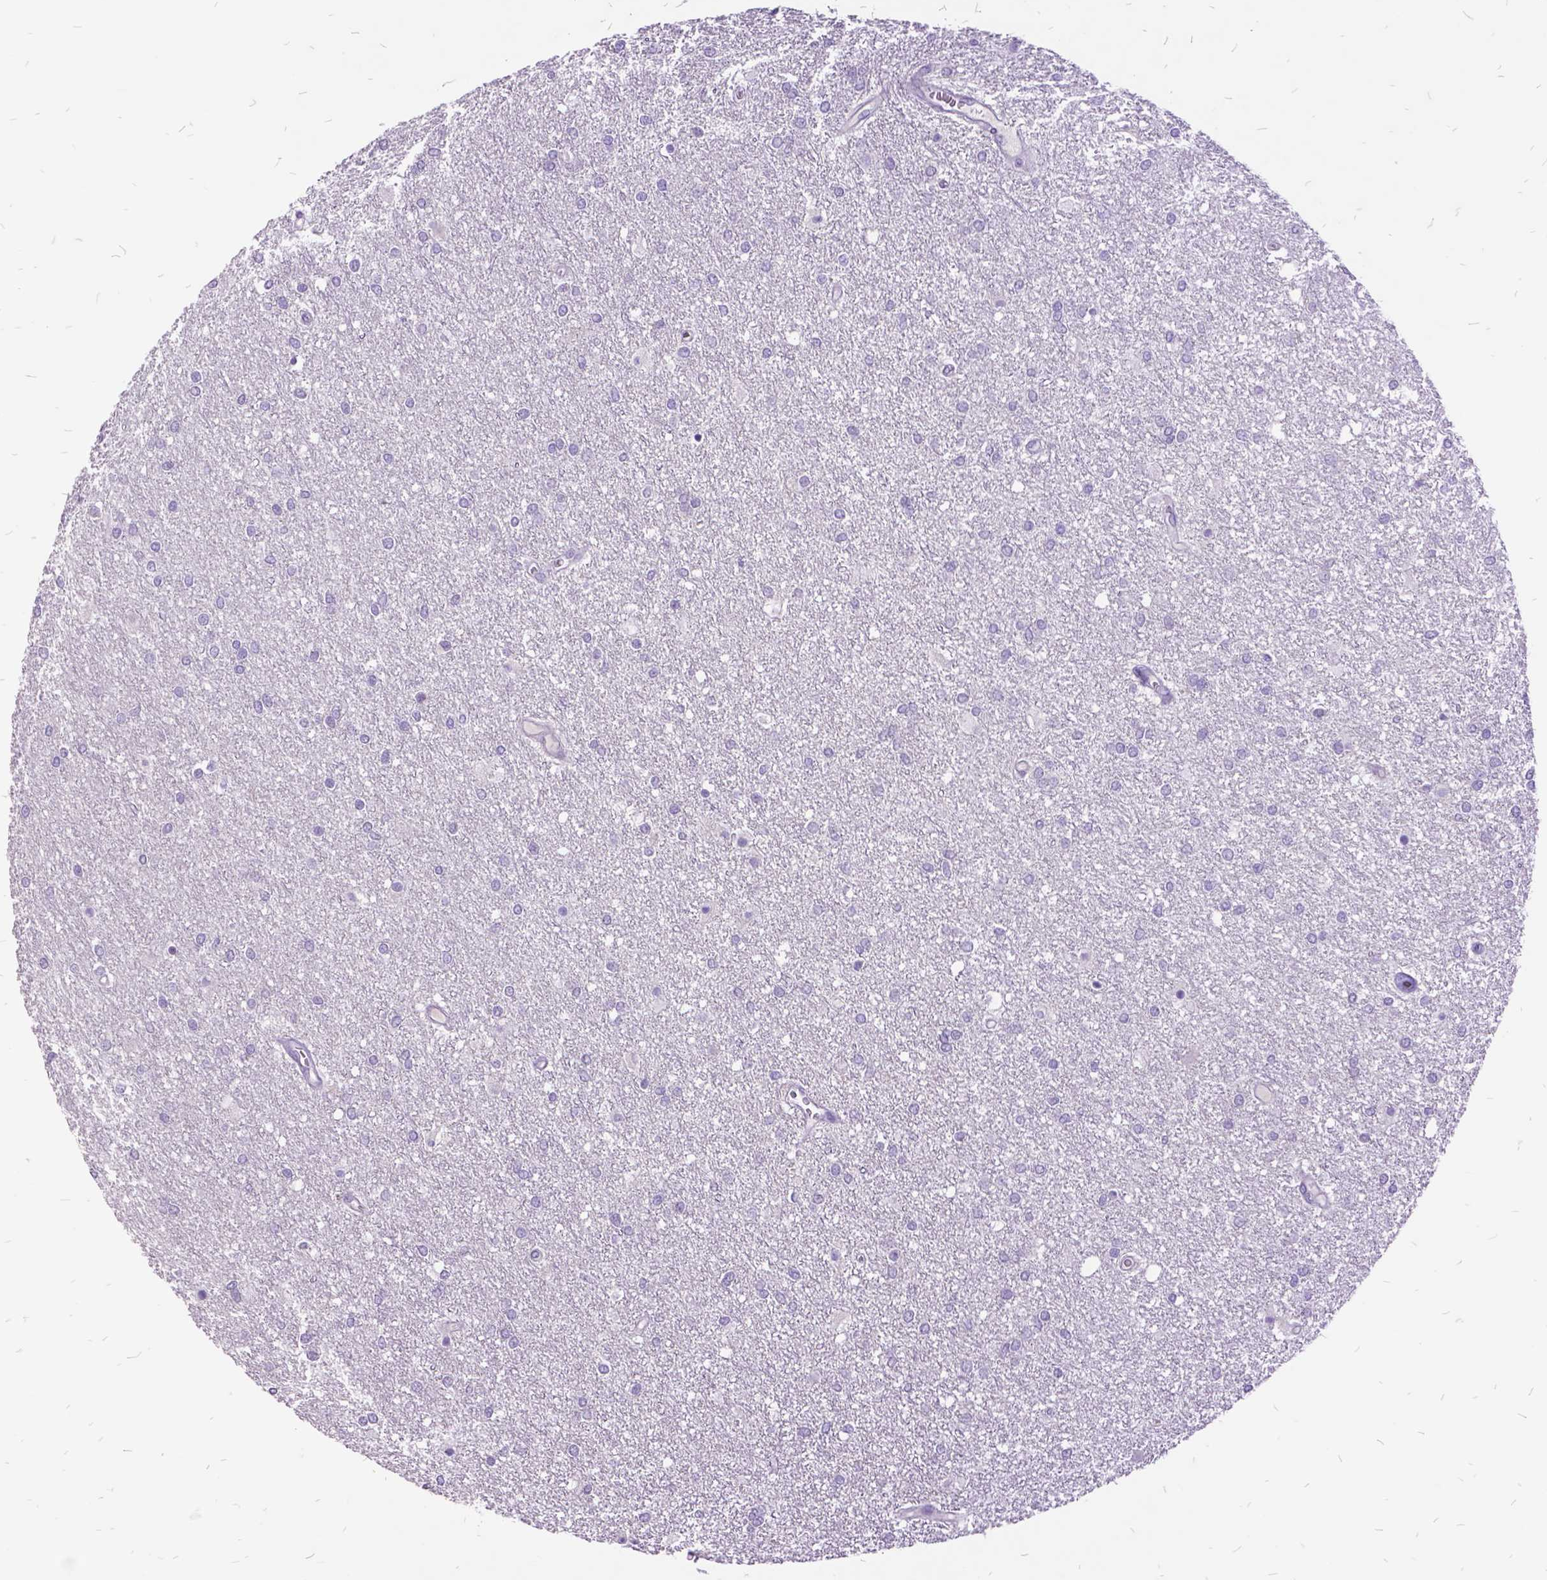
{"staining": {"intensity": "negative", "quantity": "none", "location": "none"}, "tissue": "glioma", "cell_type": "Tumor cells", "image_type": "cancer", "snomed": [{"axis": "morphology", "description": "Glioma, malignant, High grade"}, {"axis": "topography", "description": "Brain"}], "caption": "An IHC photomicrograph of malignant glioma (high-grade) is shown. There is no staining in tumor cells of malignant glioma (high-grade). (DAB immunohistochemistry (IHC) visualized using brightfield microscopy, high magnification).", "gene": "ITGB6", "patient": {"sex": "female", "age": 61}}